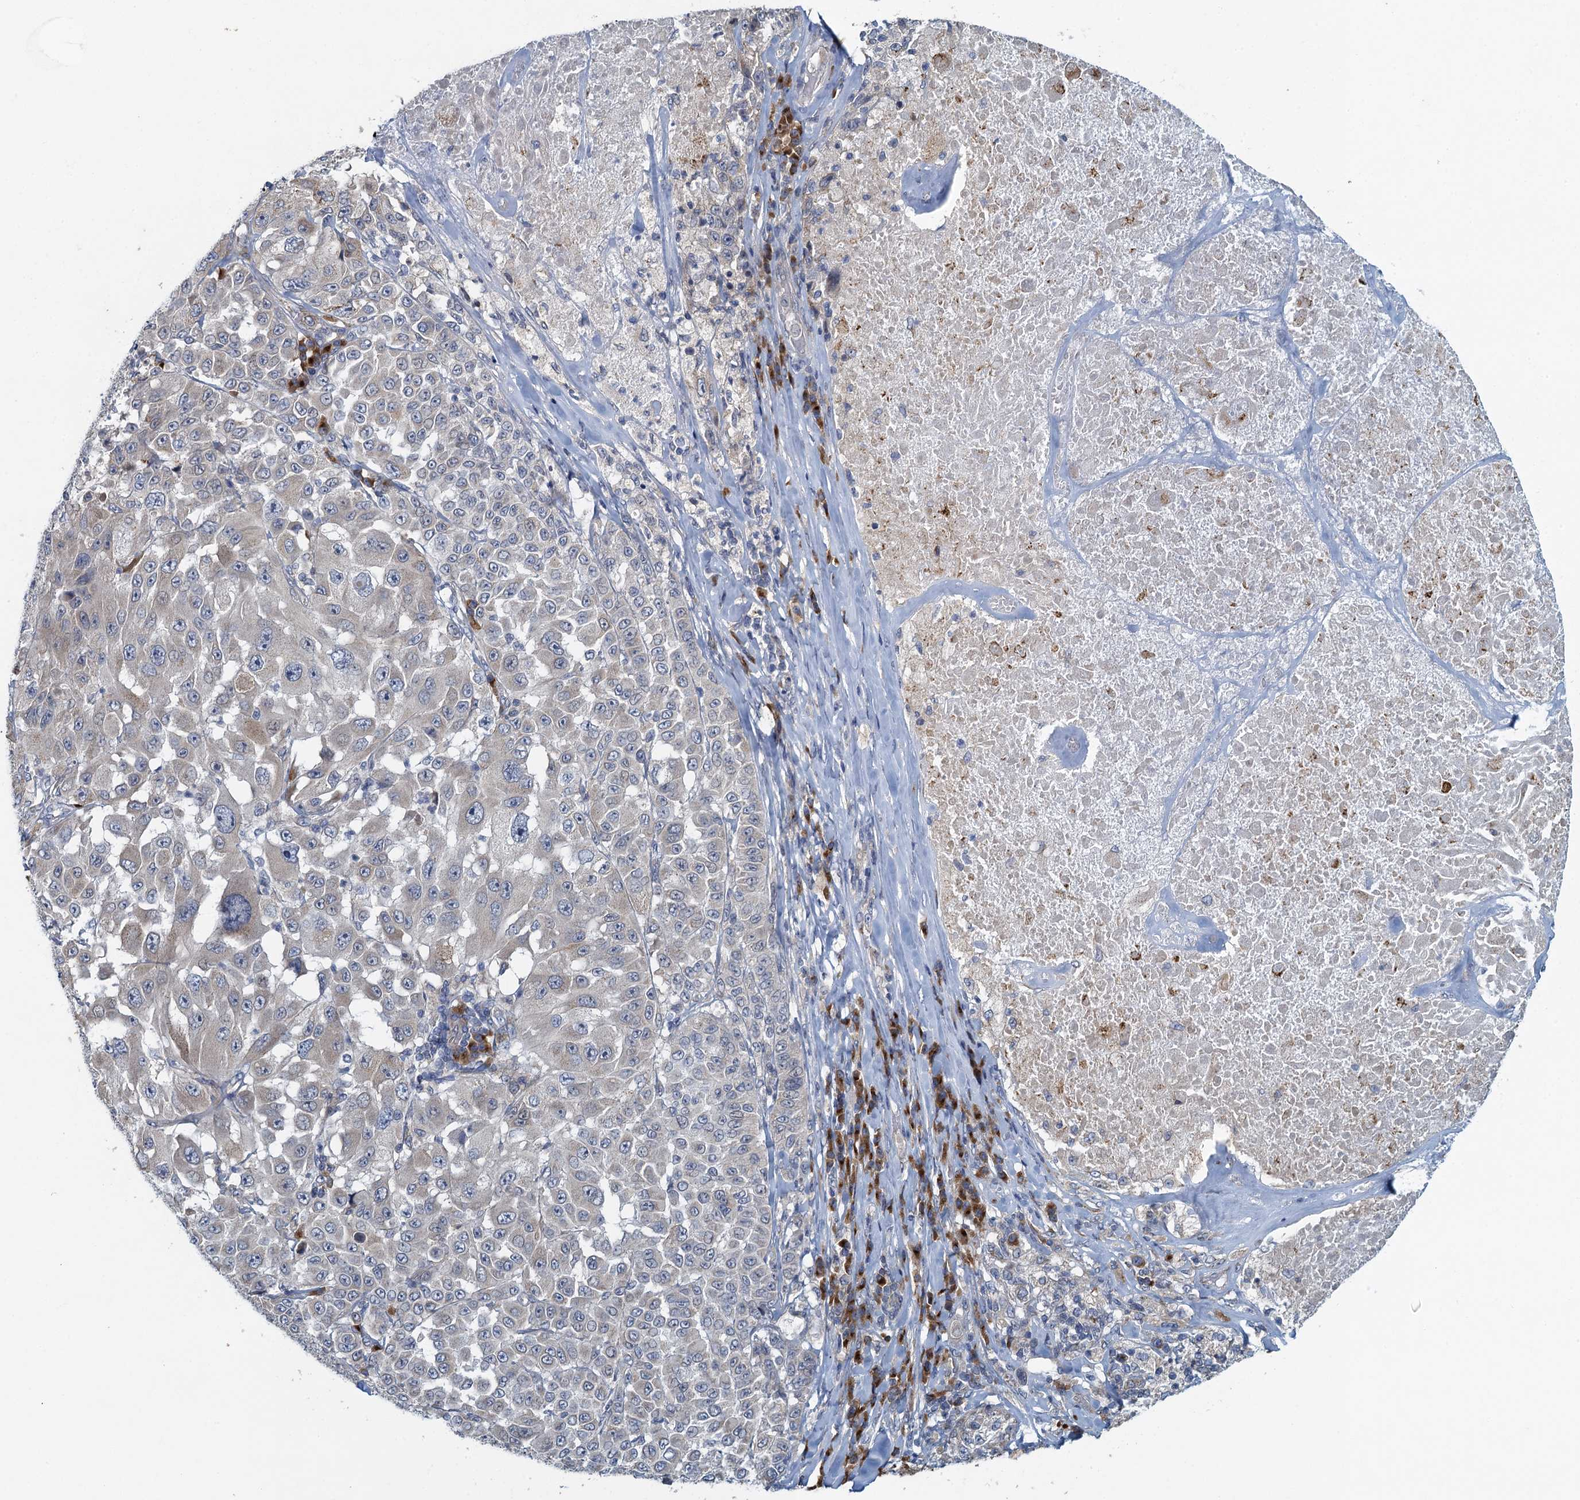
{"staining": {"intensity": "moderate", "quantity": "<25%", "location": "cytoplasmic/membranous"}, "tissue": "melanoma", "cell_type": "Tumor cells", "image_type": "cancer", "snomed": [{"axis": "morphology", "description": "Malignant melanoma, Metastatic site"}, {"axis": "topography", "description": "Lymph node"}], "caption": "IHC of malignant melanoma (metastatic site) demonstrates low levels of moderate cytoplasmic/membranous staining in about <25% of tumor cells. The staining was performed using DAB (3,3'-diaminobenzidine) to visualize the protein expression in brown, while the nuclei were stained in blue with hematoxylin (Magnification: 20x).", "gene": "ALG2", "patient": {"sex": "male", "age": 62}}